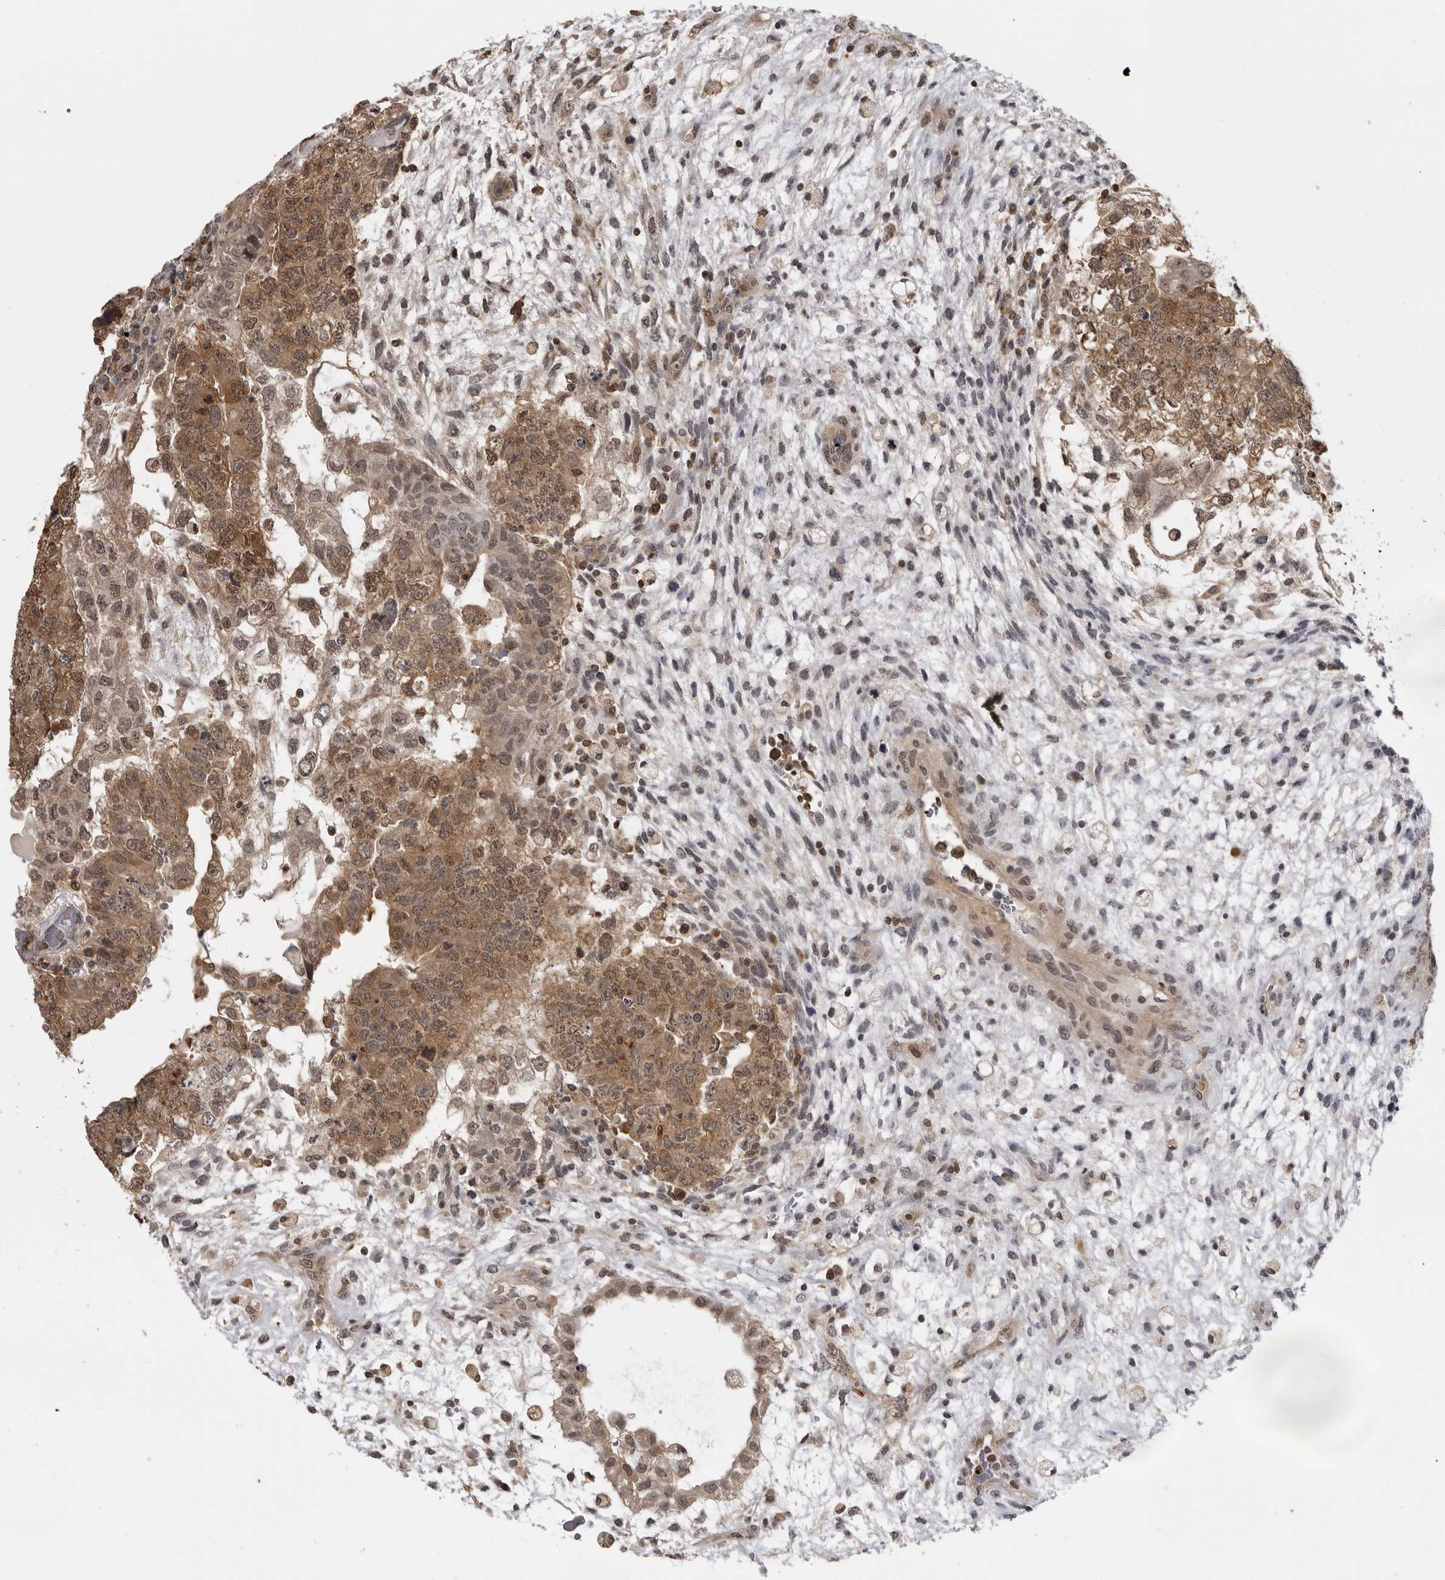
{"staining": {"intensity": "moderate", "quantity": ">75%", "location": "cytoplasmic/membranous,nuclear"}, "tissue": "testis cancer", "cell_type": "Tumor cells", "image_type": "cancer", "snomed": [{"axis": "morphology", "description": "Carcinoma, Embryonal, NOS"}, {"axis": "topography", "description": "Testis"}], "caption": "Immunohistochemistry (IHC) of human testis cancer displays medium levels of moderate cytoplasmic/membranous and nuclear staining in about >75% of tumor cells. The staining was performed using DAB (3,3'-diaminobenzidine) to visualize the protein expression in brown, while the nuclei were stained in blue with hematoxylin (Magnification: 20x).", "gene": "PDCL3", "patient": {"sex": "male", "age": 36}}